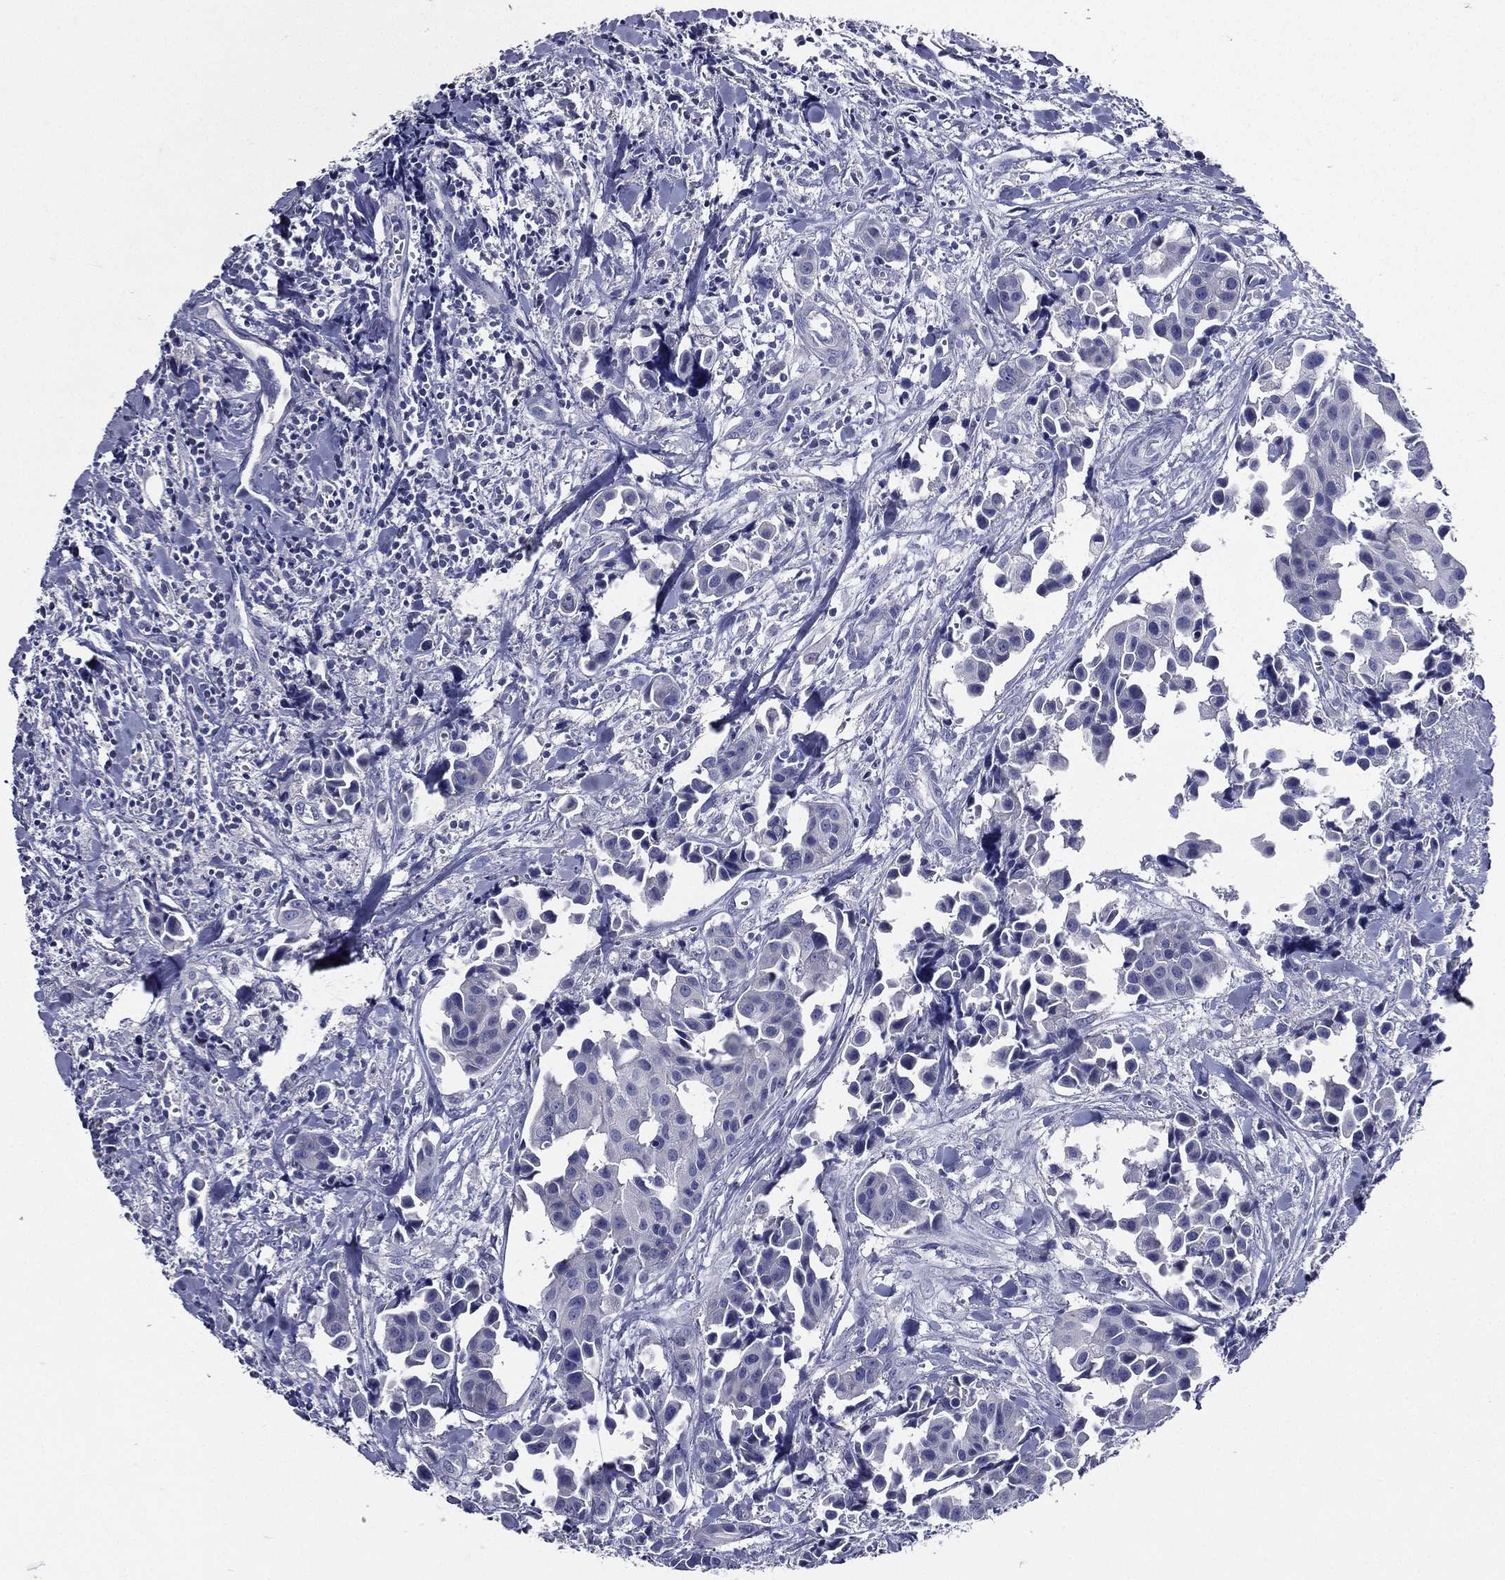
{"staining": {"intensity": "negative", "quantity": "none", "location": "none"}, "tissue": "head and neck cancer", "cell_type": "Tumor cells", "image_type": "cancer", "snomed": [{"axis": "morphology", "description": "Adenocarcinoma, NOS"}, {"axis": "topography", "description": "Head-Neck"}], "caption": "DAB immunohistochemical staining of head and neck cancer (adenocarcinoma) exhibits no significant expression in tumor cells.", "gene": "TGM1", "patient": {"sex": "male", "age": 76}}